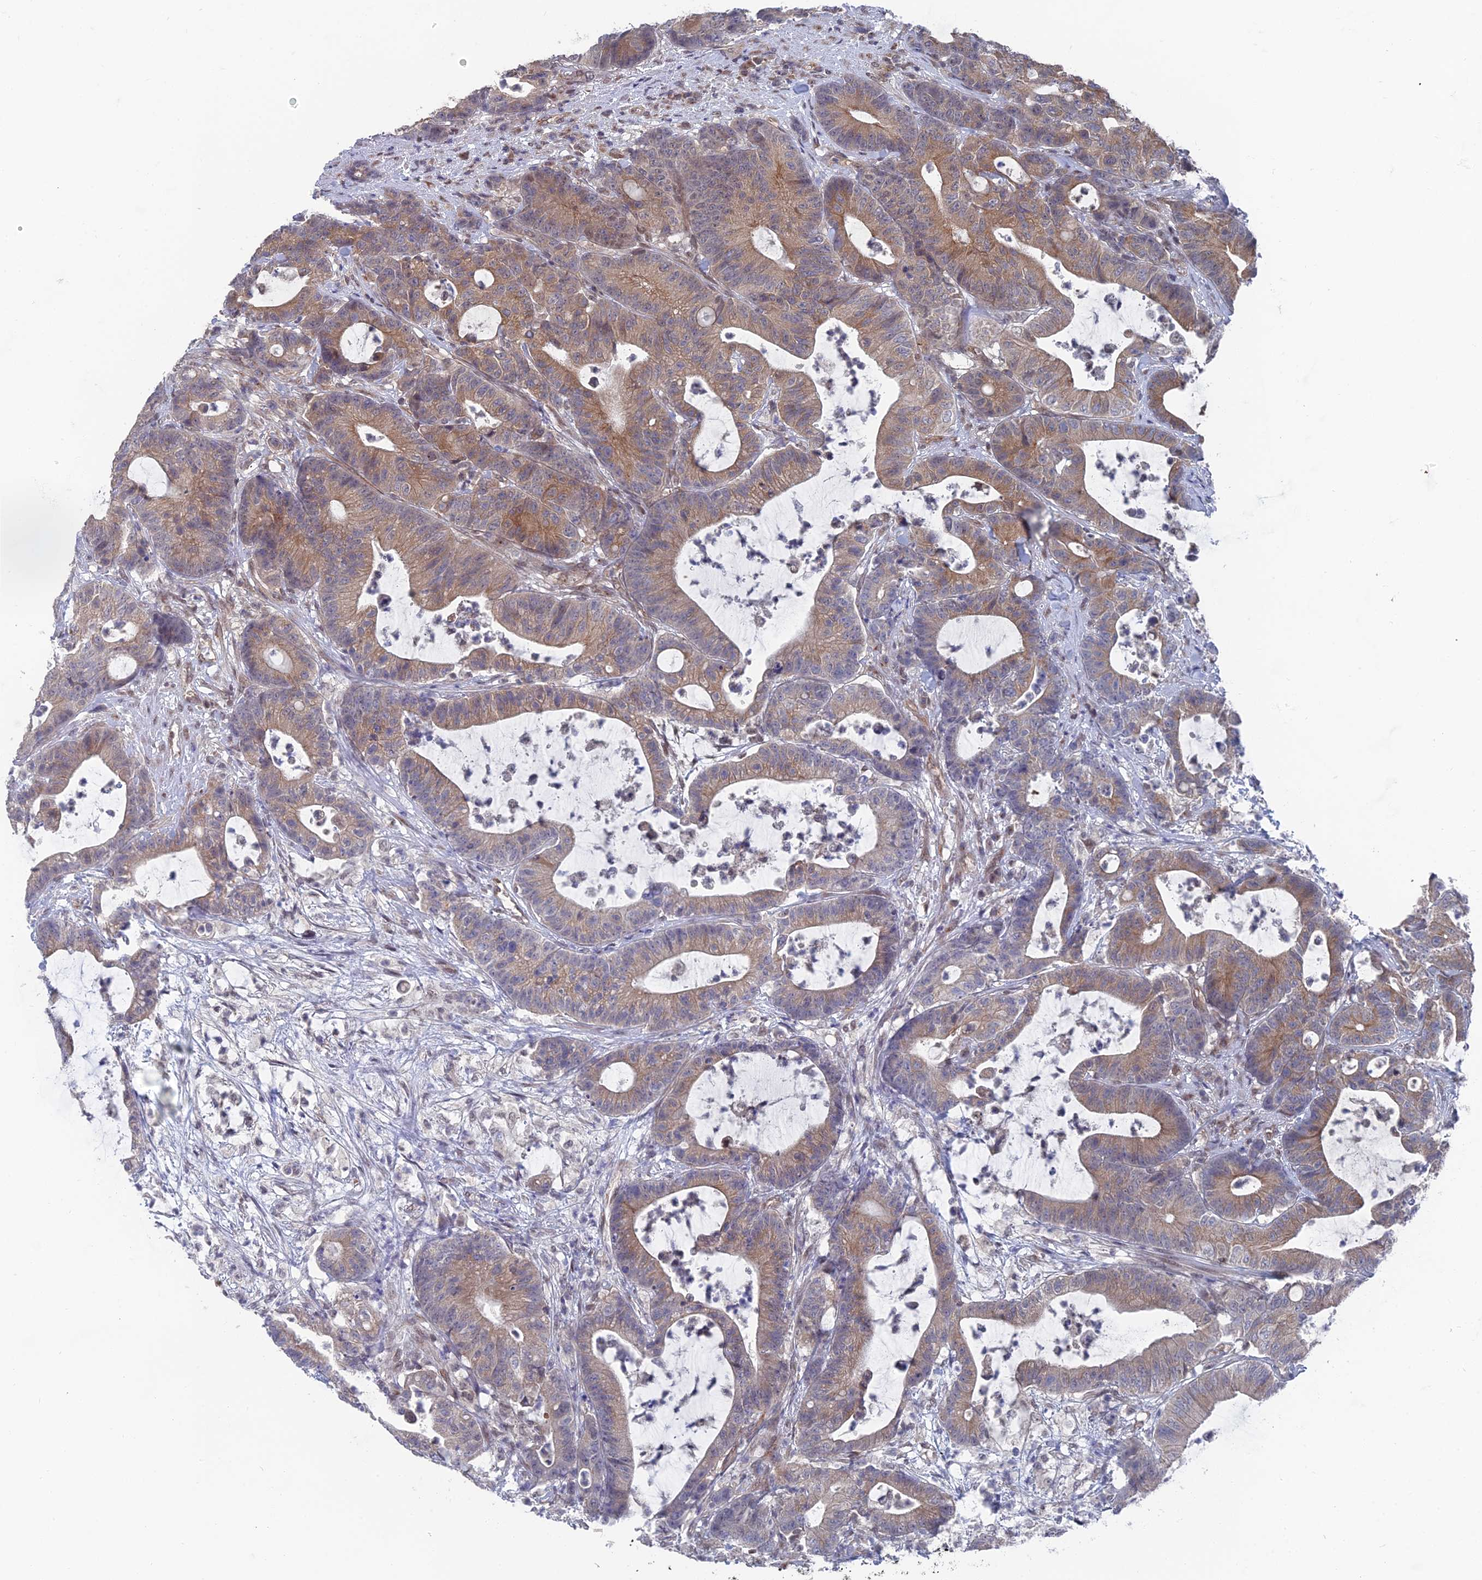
{"staining": {"intensity": "moderate", "quantity": ">75%", "location": "cytoplasmic/membranous"}, "tissue": "colorectal cancer", "cell_type": "Tumor cells", "image_type": "cancer", "snomed": [{"axis": "morphology", "description": "Adenocarcinoma, NOS"}, {"axis": "topography", "description": "Colon"}], "caption": "The micrograph exhibits immunohistochemical staining of colorectal adenocarcinoma. There is moderate cytoplasmic/membranous staining is identified in about >75% of tumor cells.", "gene": "FHIP2A", "patient": {"sex": "female", "age": 84}}